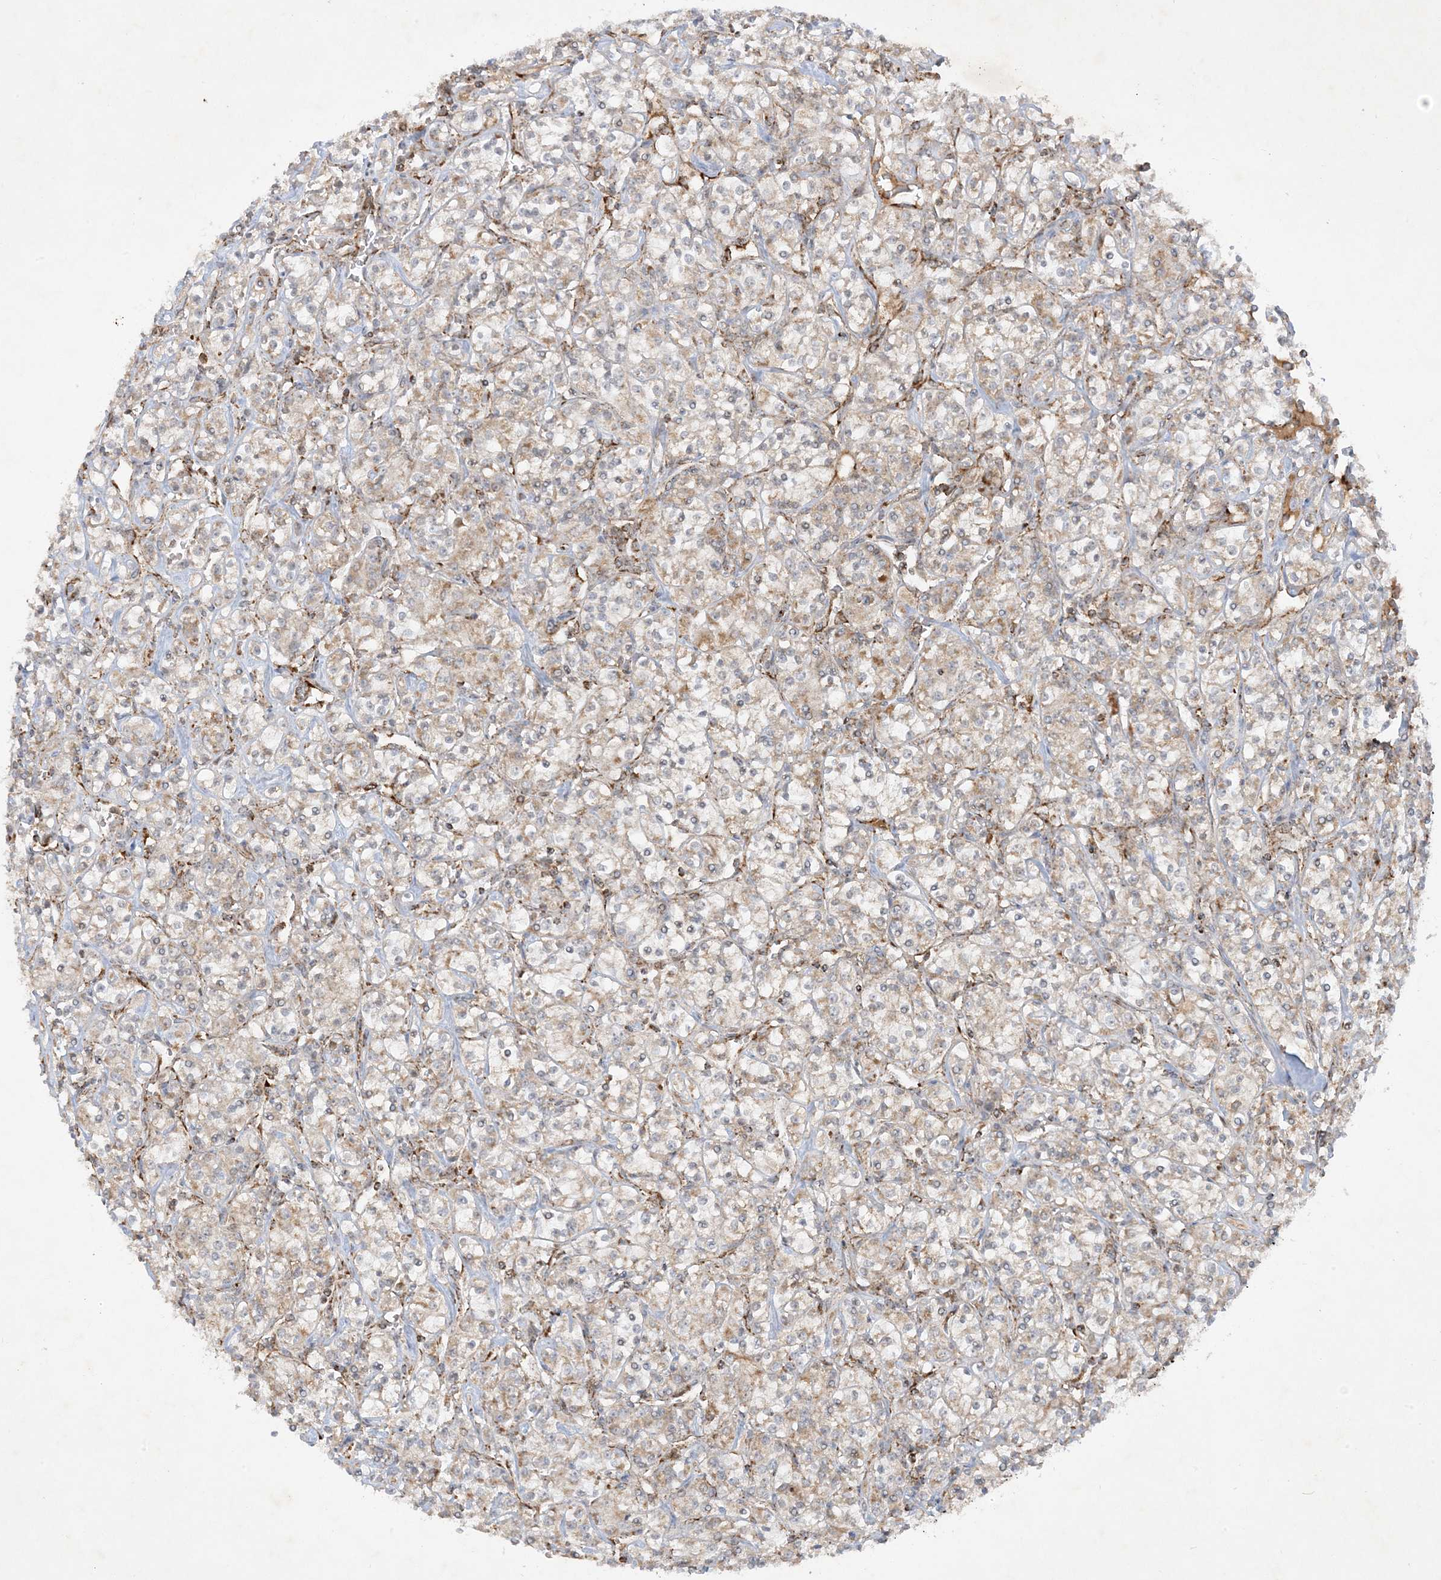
{"staining": {"intensity": "weak", "quantity": "25%-75%", "location": "cytoplasmic/membranous"}, "tissue": "renal cancer", "cell_type": "Tumor cells", "image_type": "cancer", "snomed": [{"axis": "morphology", "description": "Adenocarcinoma, NOS"}, {"axis": "topography", "description": "Kidney"}], "caption": "Protein expression analysis of human renal cancer reveals weak cytoplasmic/membranous expression in about 25%-75% of tumor cells. (DAB IHC with brightfield microscopy, high magnification).", "gene": "NDUFAF3", "patient": {"sex": "male", "age": 77}}